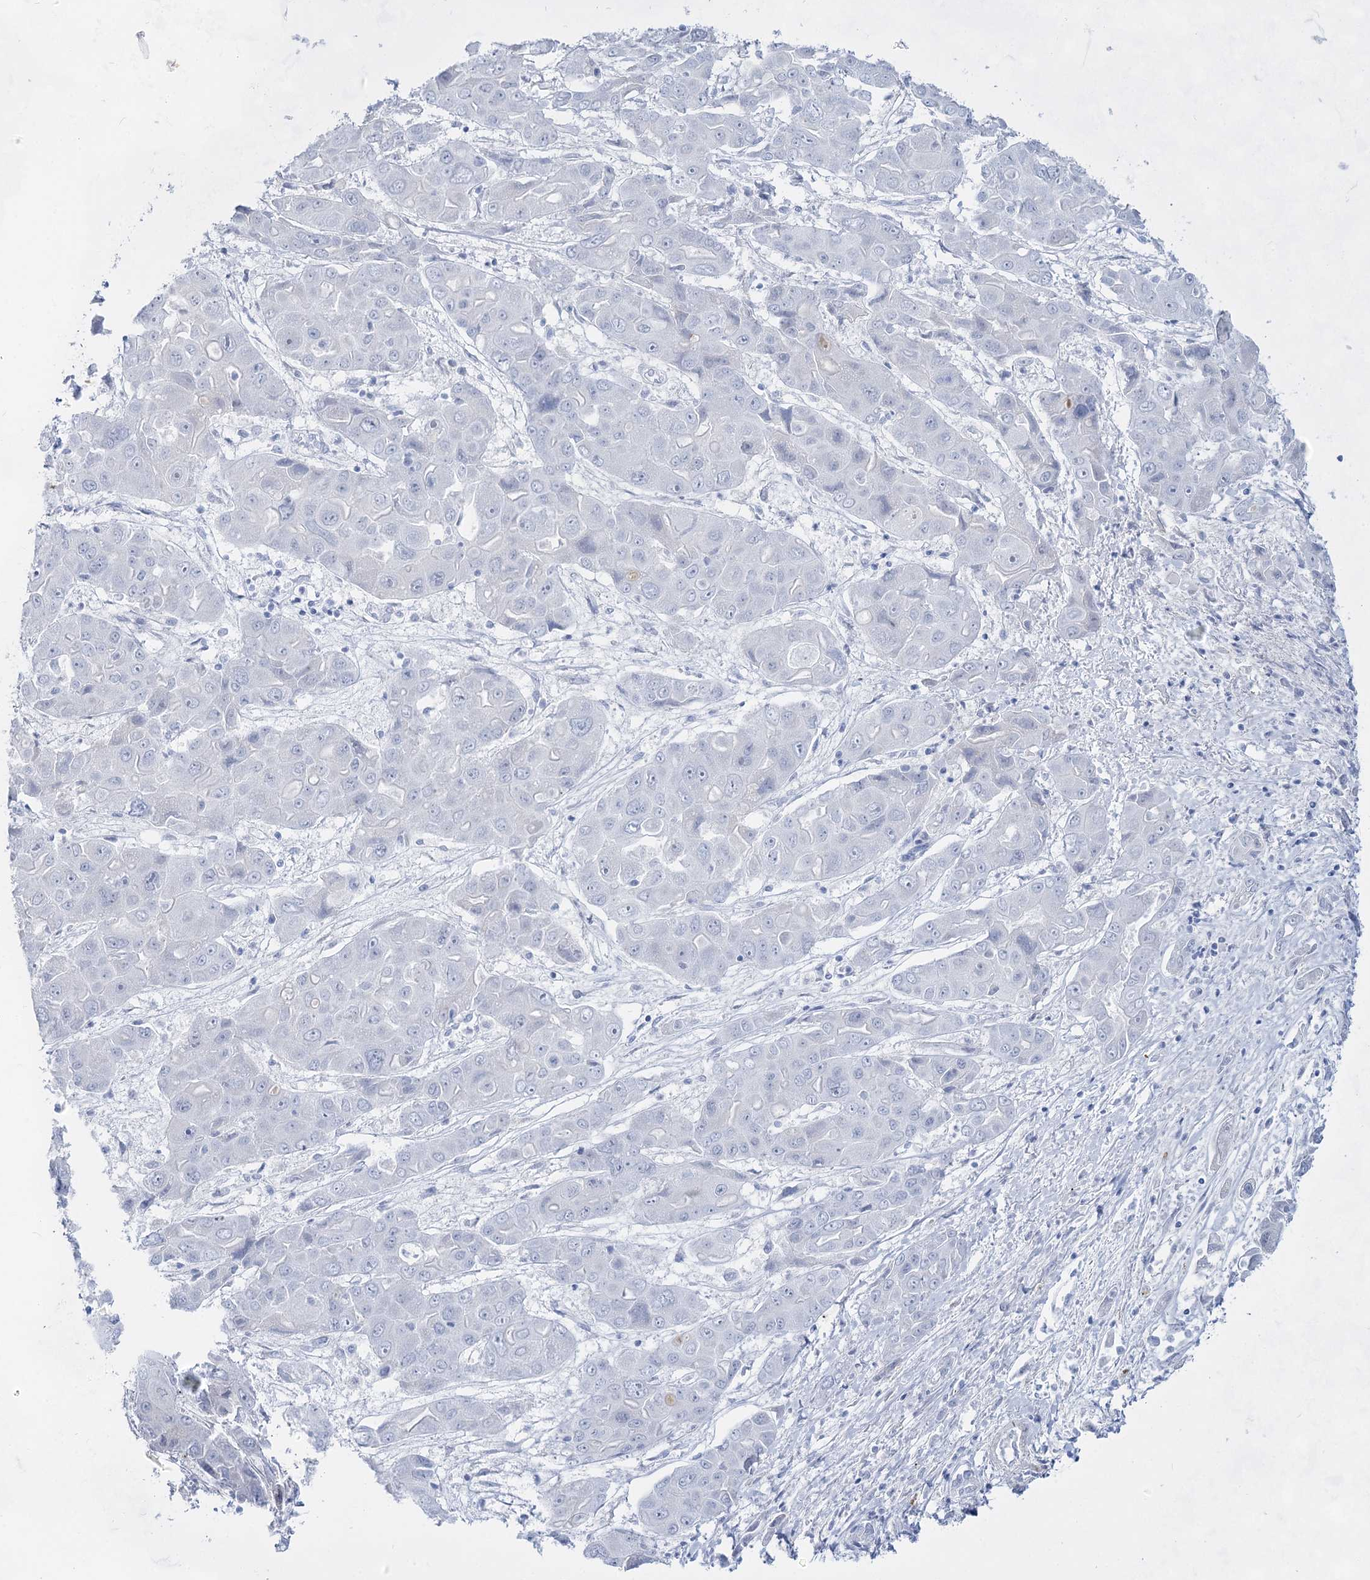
{"staining": {"intensity": "negative", "quantity": "none", "location": "none"}, "tissue": "liver cancer", "cell_type": "Tumor cells", "image_type": "cancer", "snomed": [{"axis": "morphology", "description": "Cholangiocarcinoma"}, {"axis": "topography", "description": "Liver"}], "caption": "An image of liver cancer stained for a protein displays no brown staining in tumor cells.", "gene": "ACRV1", "patient": {"sex": "male", "age": 67}}